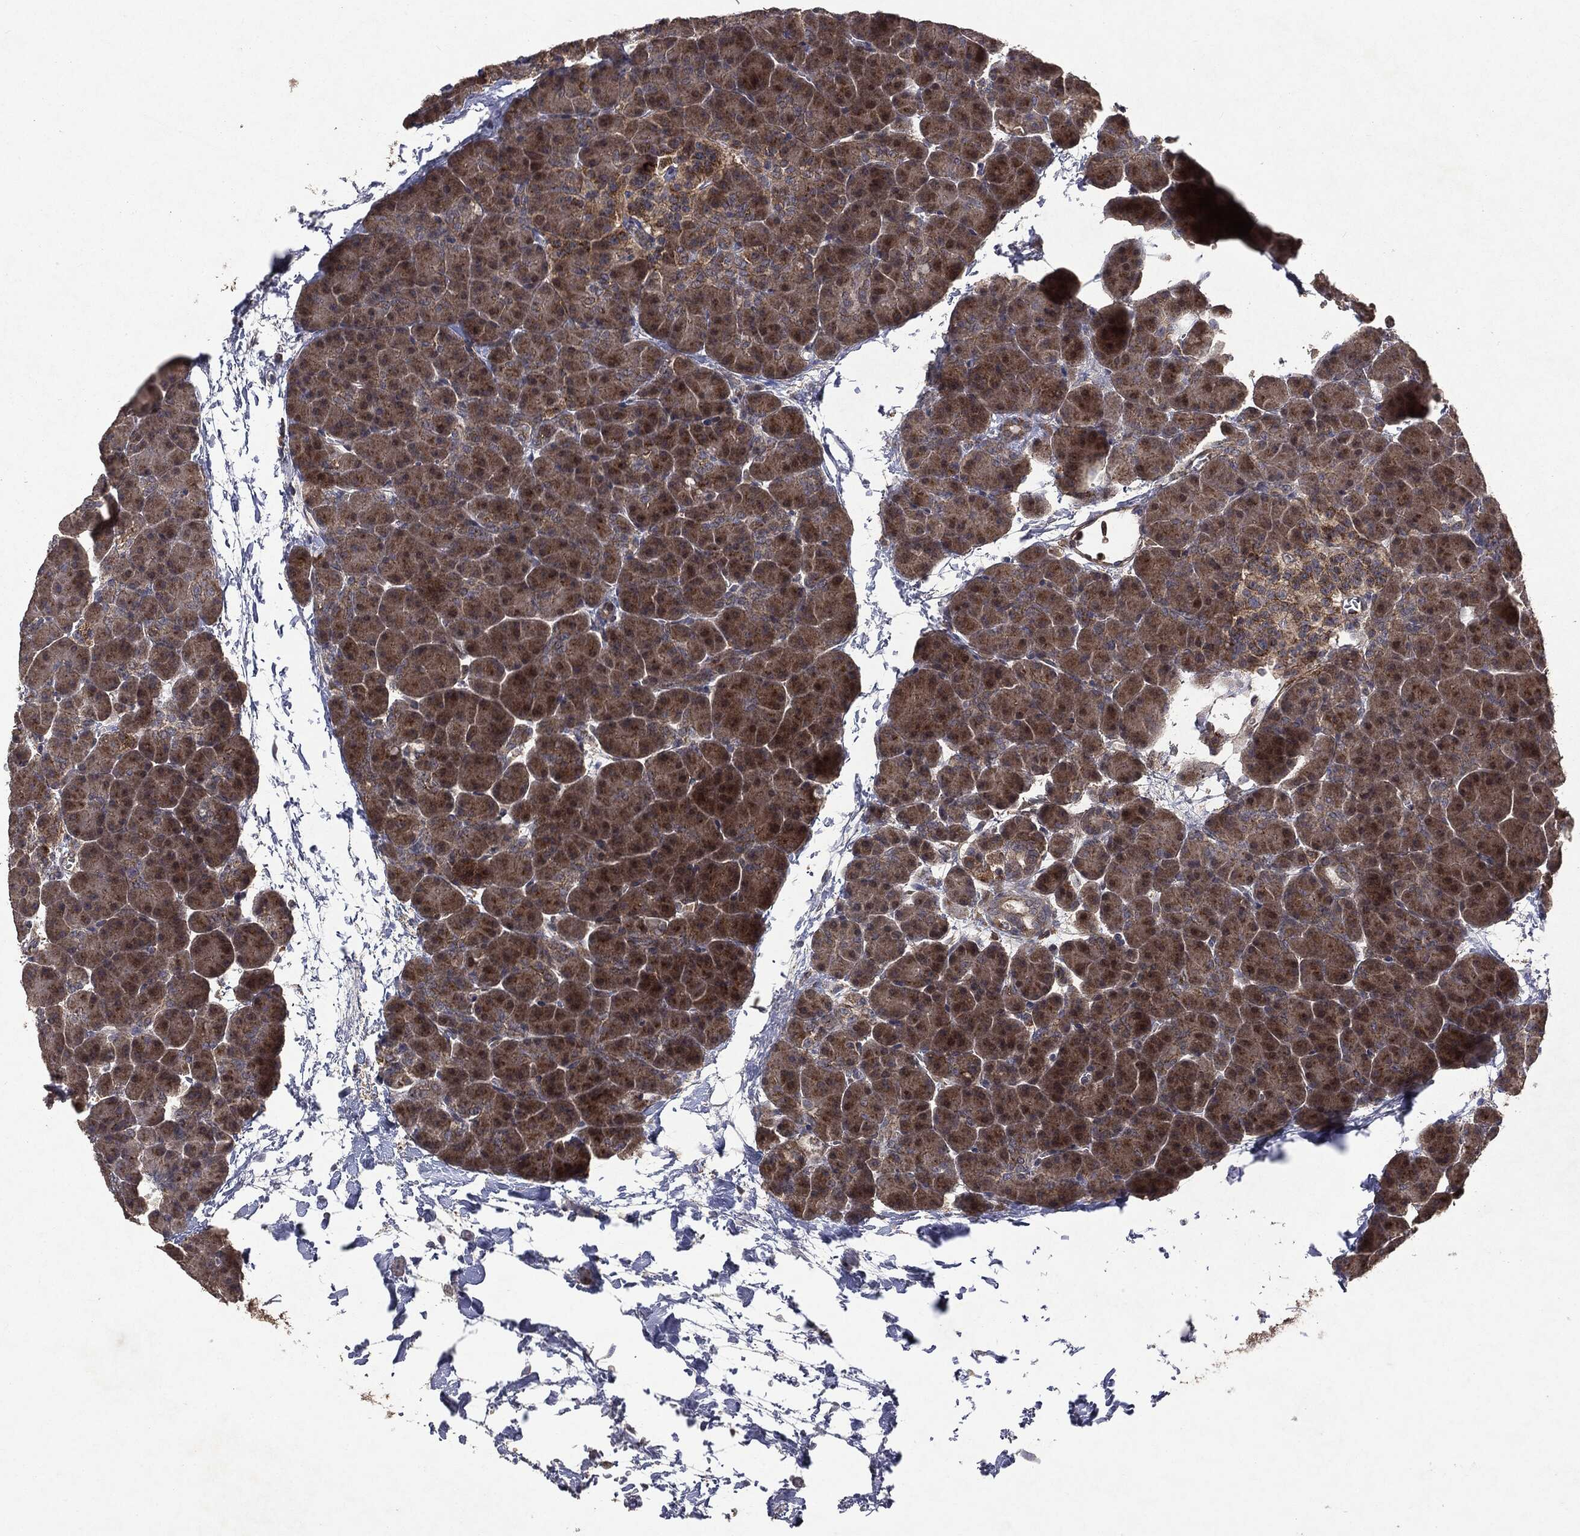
{"staining": {"intensity": "moderate", "quantity": ">75%", "location": "cytoplasmic/membranous"}, "tissue": "pancreas", "cell_type": "Exocrine glandular cells", "image_type": "normal", "snomed": [{"axis": "morphology", "description": "Normal tissue, NOS"}, {"axis": "topography", "description": "Pancreas"}], "caption": "Immunohistochemical staining of normal pancreas shows moderate cytoplasmic/membranous protein positivity in approximately >75% of exocrine glandular cells. The staining was performed using DAB to visualize the protein expression in brown, while the nuclei were stained in blue with hematoxylin (Magnification: 20x).", "gene": "PTEN", "patient": {"sex": "female", "age": 44}}